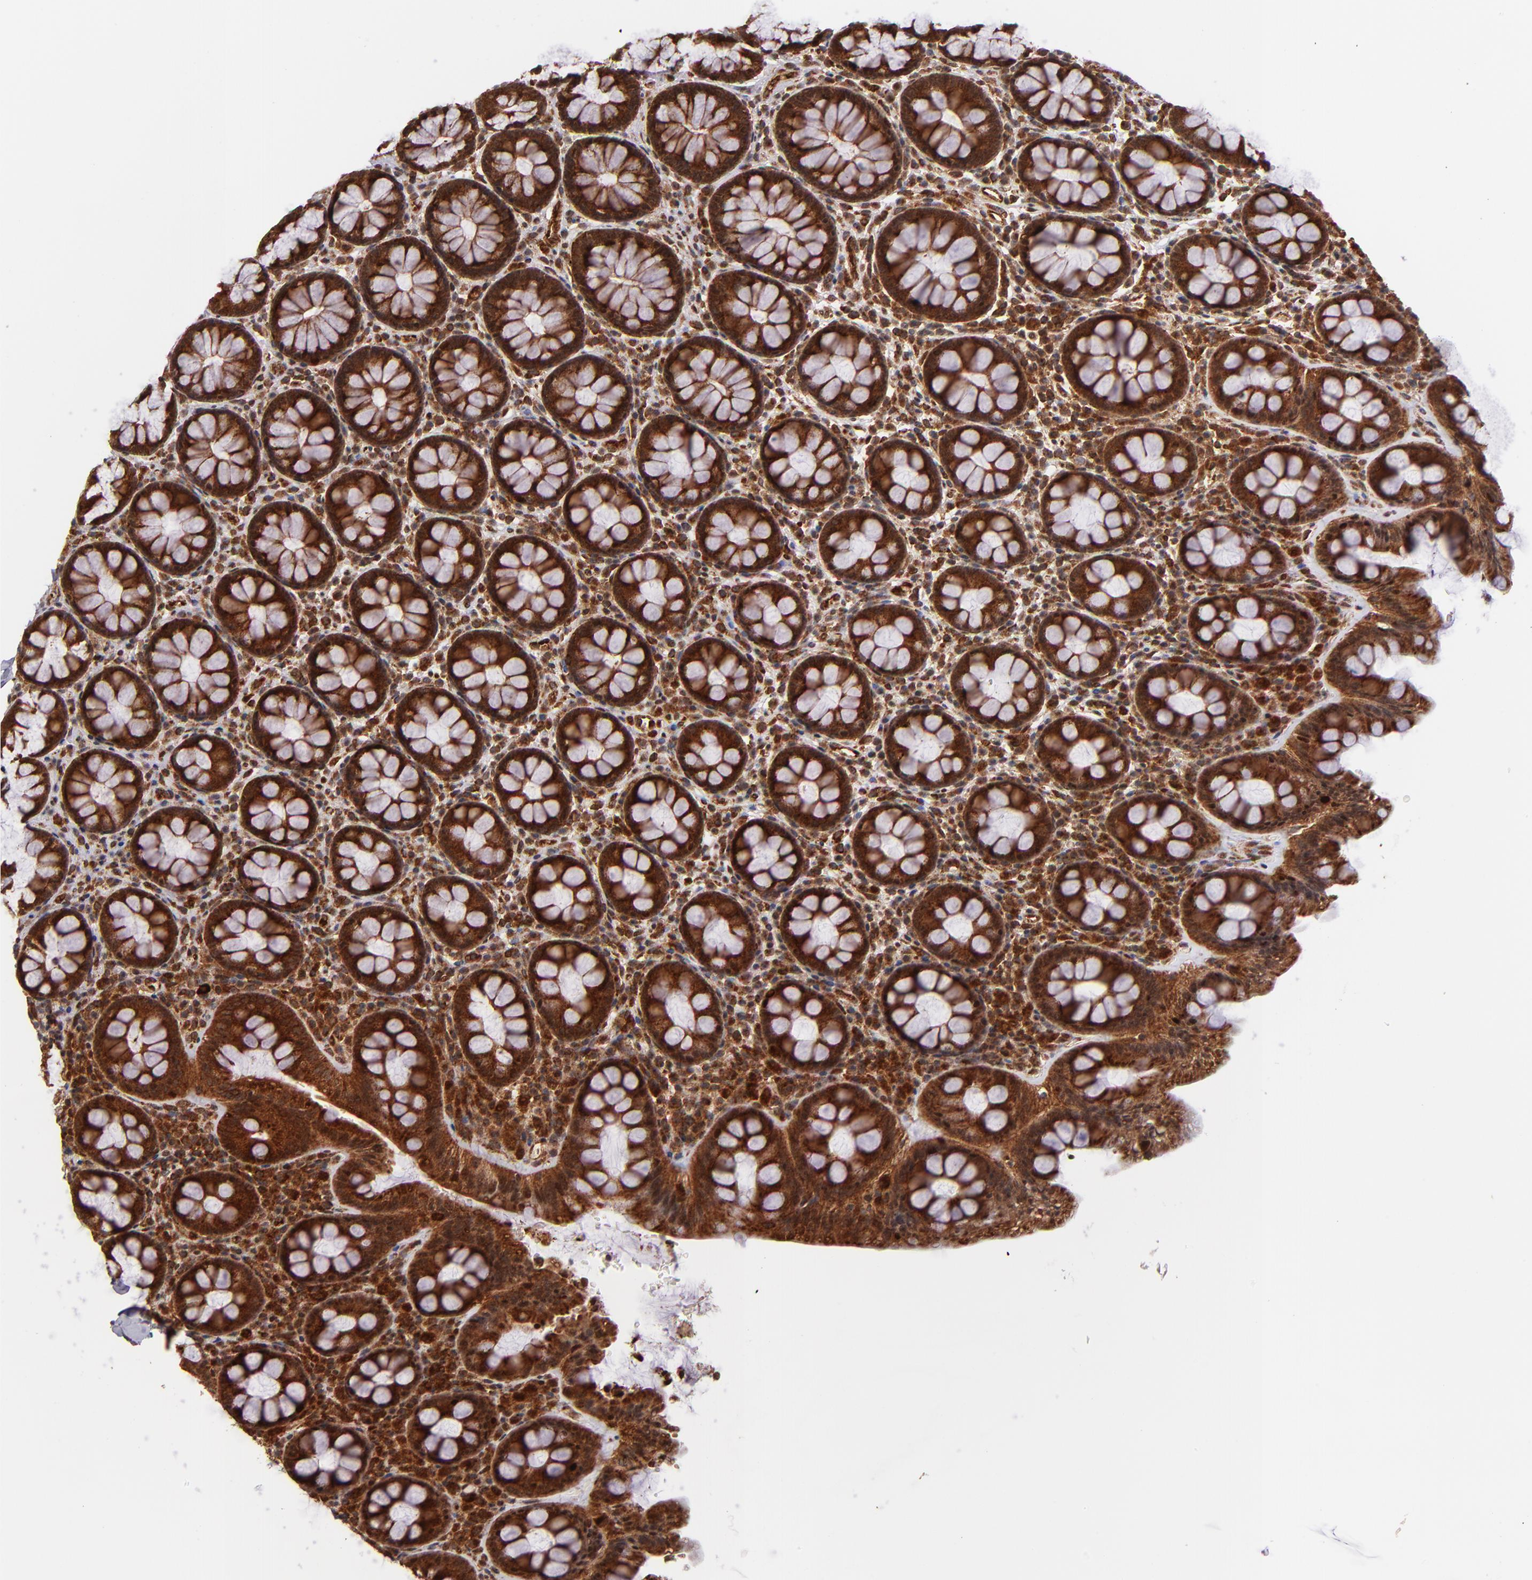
{"staining": {"intensity": "strong", "quantity": ">75%", "location": "cytoplasmic/membranous"}, "tissue": "rectum", "cell_type": "Glandular cells", "image_type": "normal", "snomed": [{"axis": "morphology", "description": "Normal tissue, NOS"}, {"axis": "topography", "description": "Rectum"}], "caption": "Normal rectum was stained to show a protein in brown. There is high levels of strong cytoplasmic/membranous expression in about >75% of glandular cells. (IHC, brightfield microscopy, high magnification).", "gene": "STX8", "patient": {"sex": "male", "age": 92}}